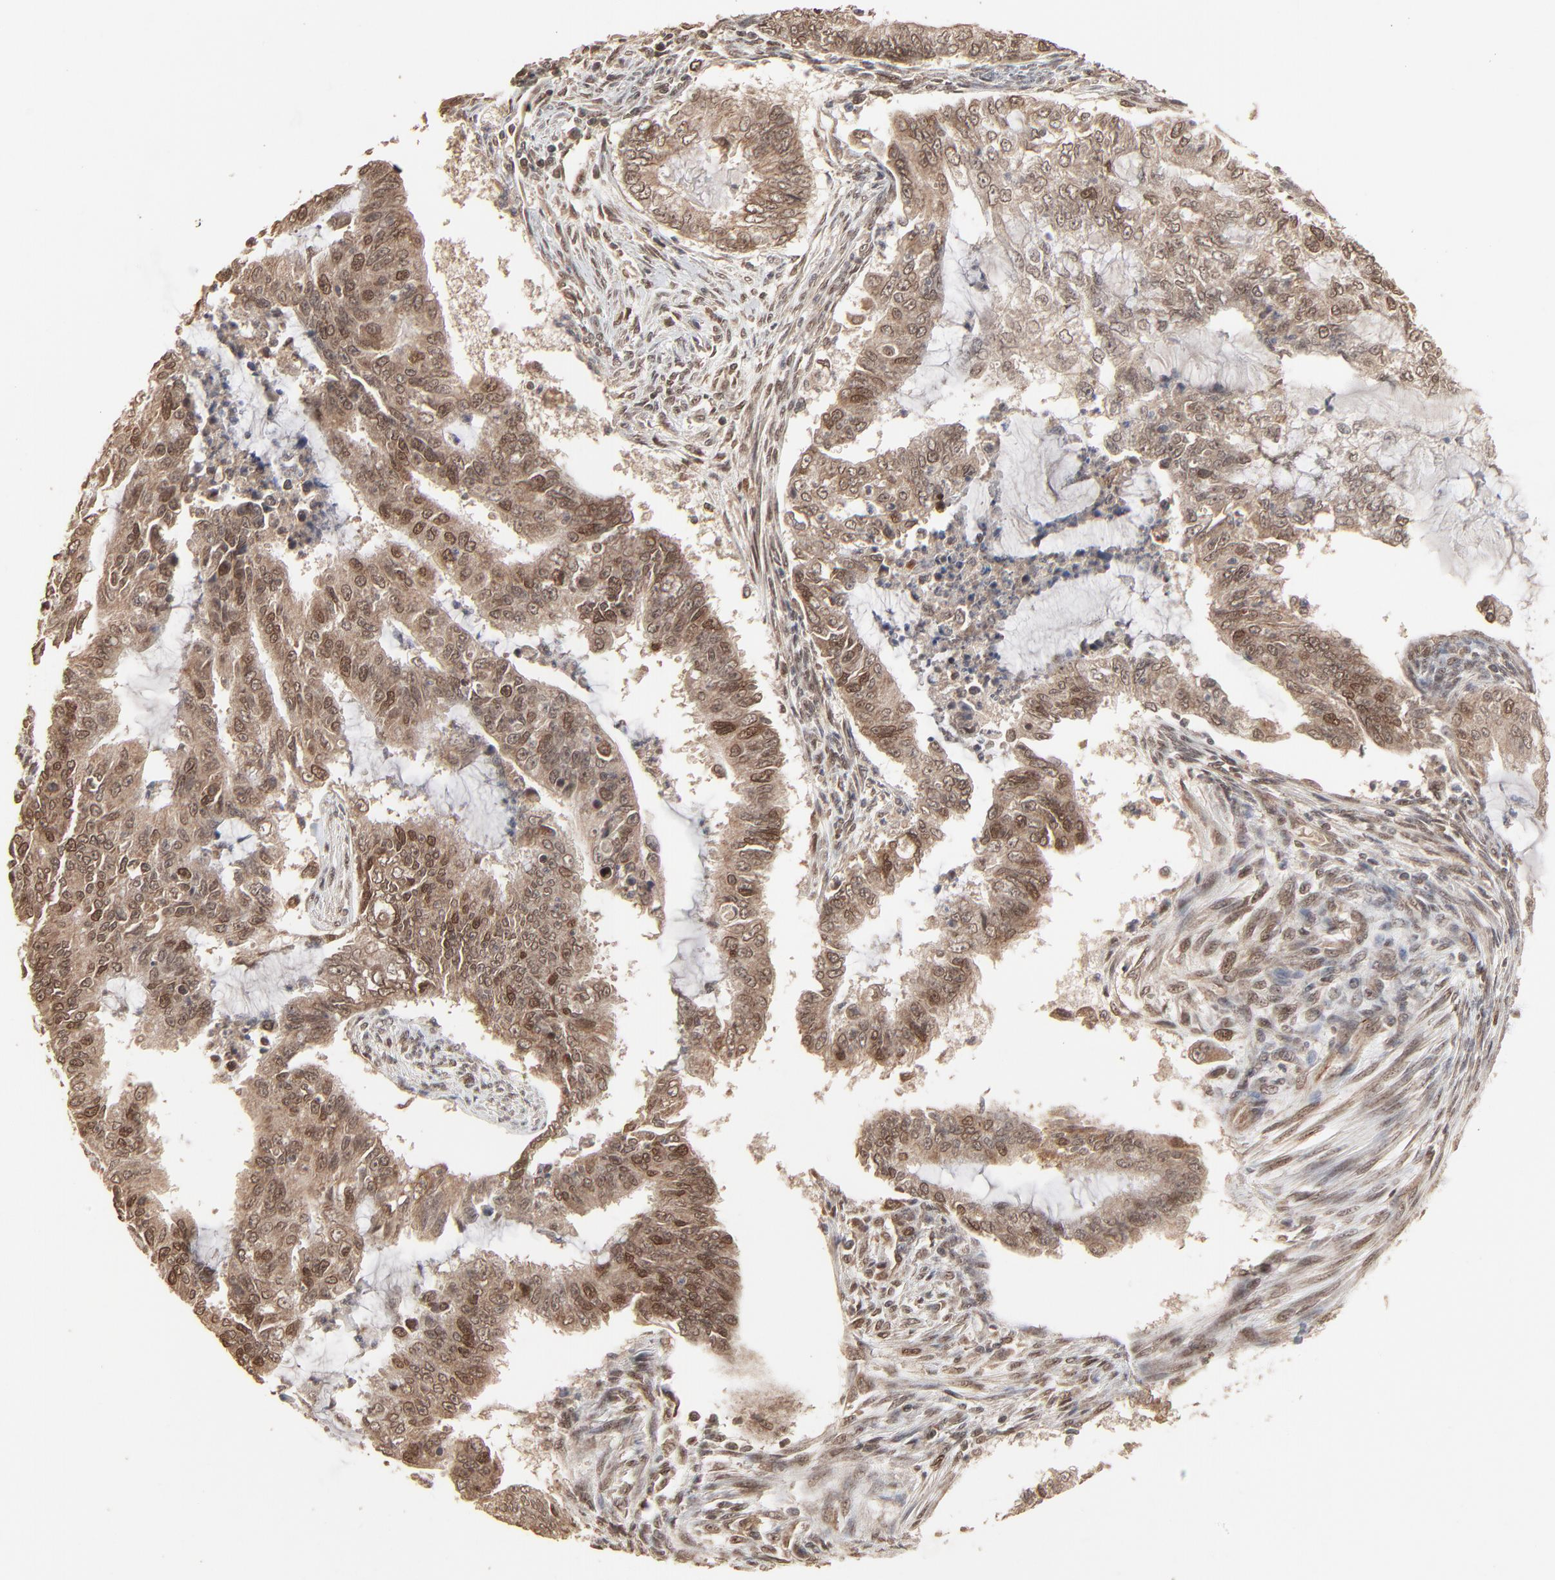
{"staining": {"intensity": "moderate", "quantity": ">75%", "location": "cytoplasmic/membranous,nuclear"}, "tissue": "endometrial cancer", "cell_type": "Tumor cells", "image_type": "cancer", "snomed": [{"axis": "morphology", "description": "Adenocarcinoma, NOS"}, {"axis": "topography", "description": "Endometrium"}], "caption": "The immunohistochemical stain shows moderate cytoplasmic/membranous and nuclear positivity in tumor cells of endometrial cancer (adenocarcinoma) tissue. (brown staining indicates protein expression, while blue staining denotes nuclei).", "gene": "FAM227A", "patient": {"sex": "female", "age": 75}}